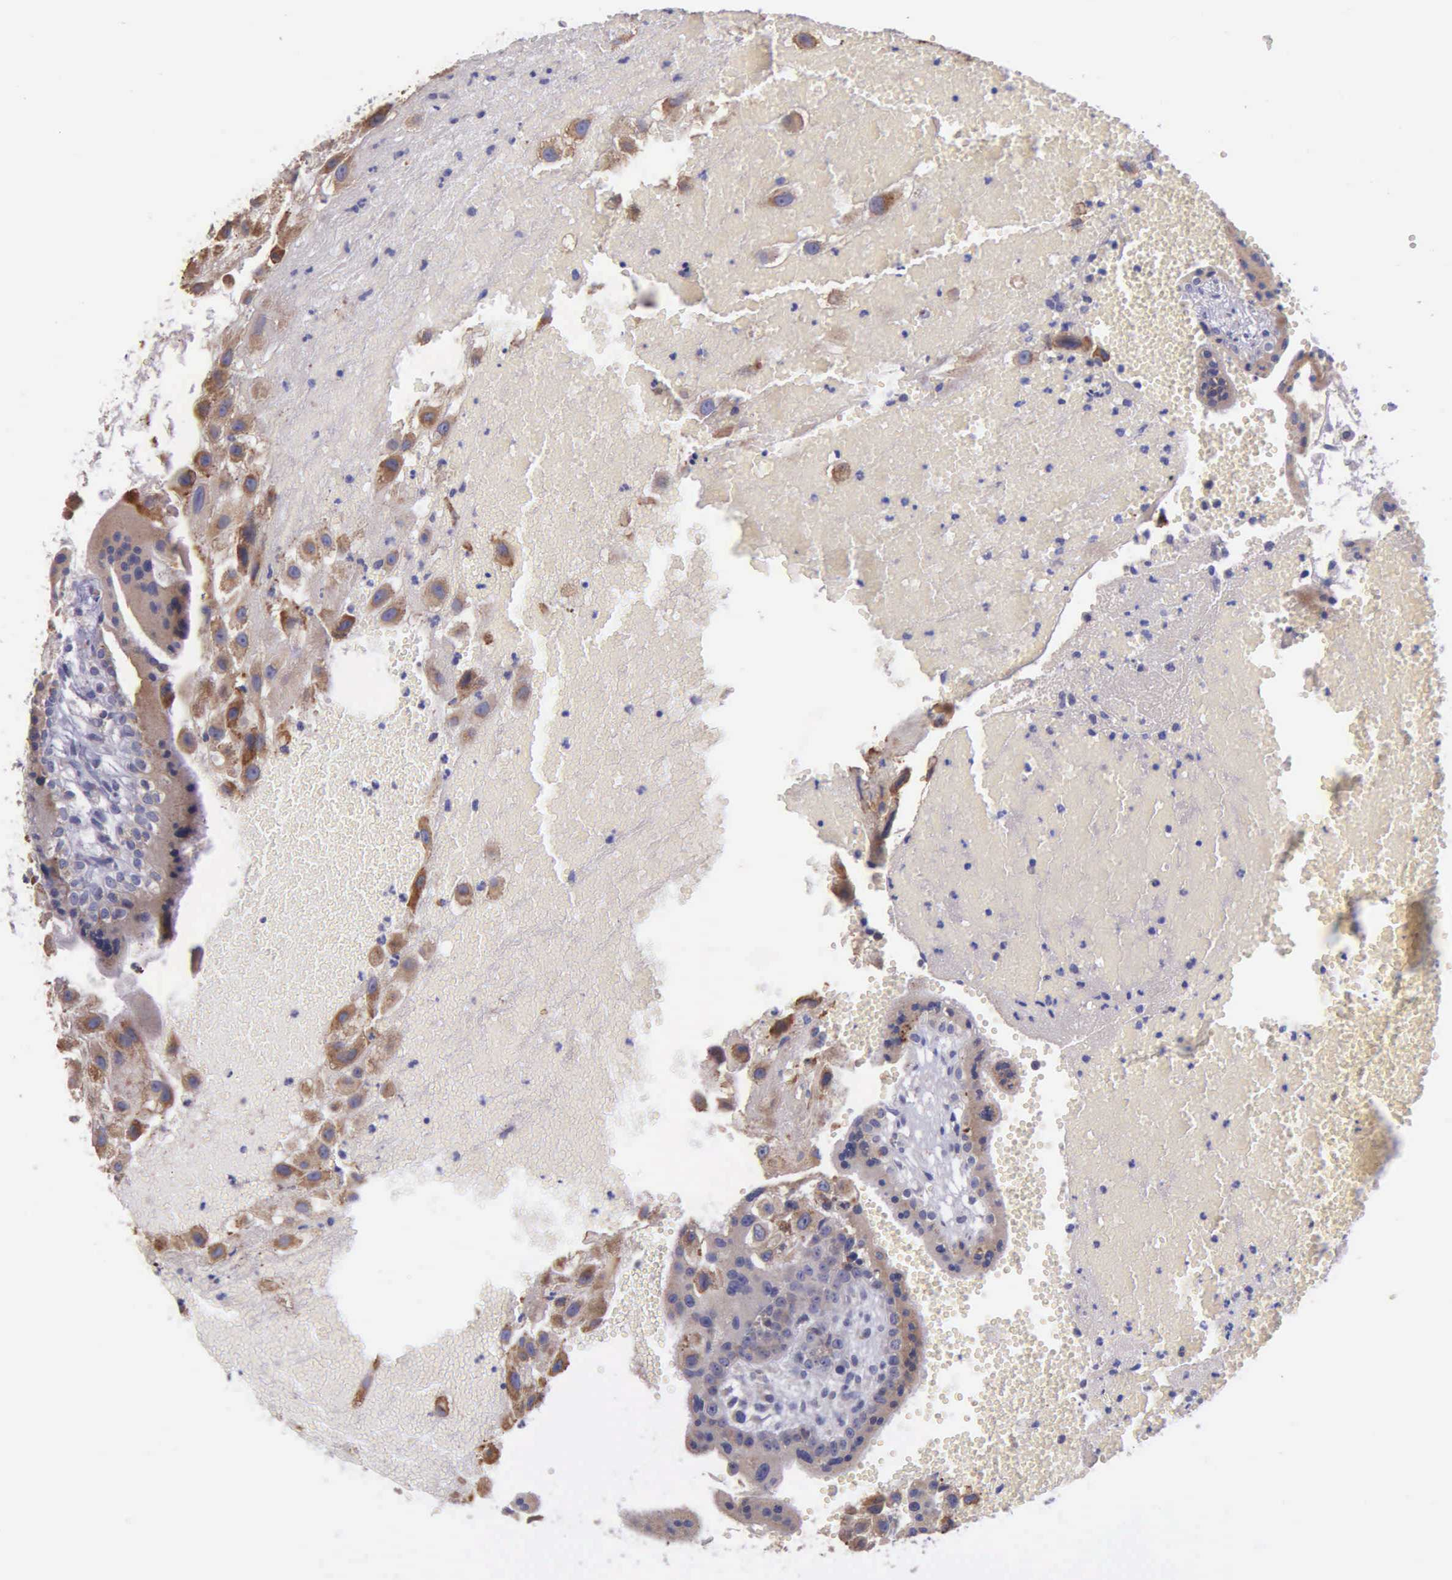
{"staining": {"intensity": "weak", "quantity": "25%-75%", "location": "cytoplasmic/membranous"}, "tissue": "placenta", "cell_type": "Decidual cells", "image_type": "normal", "snomed": [{"axis": "morphology", "description": "Normal tissue, NOS"}, {"axis": "topography", "description": "Placenta"}], "caption": "A histopathology image of human placenta stained for a protein exhibits weak cytoplasmic/membranous brown staining in decidual cells. The protein is stained brown, and the nuclei are stained in blue (DAB IHC with brightfield microscopy, high magnification).", "gene": "ZC3H12B", "patient": {"sex": "female", "age": 30}}